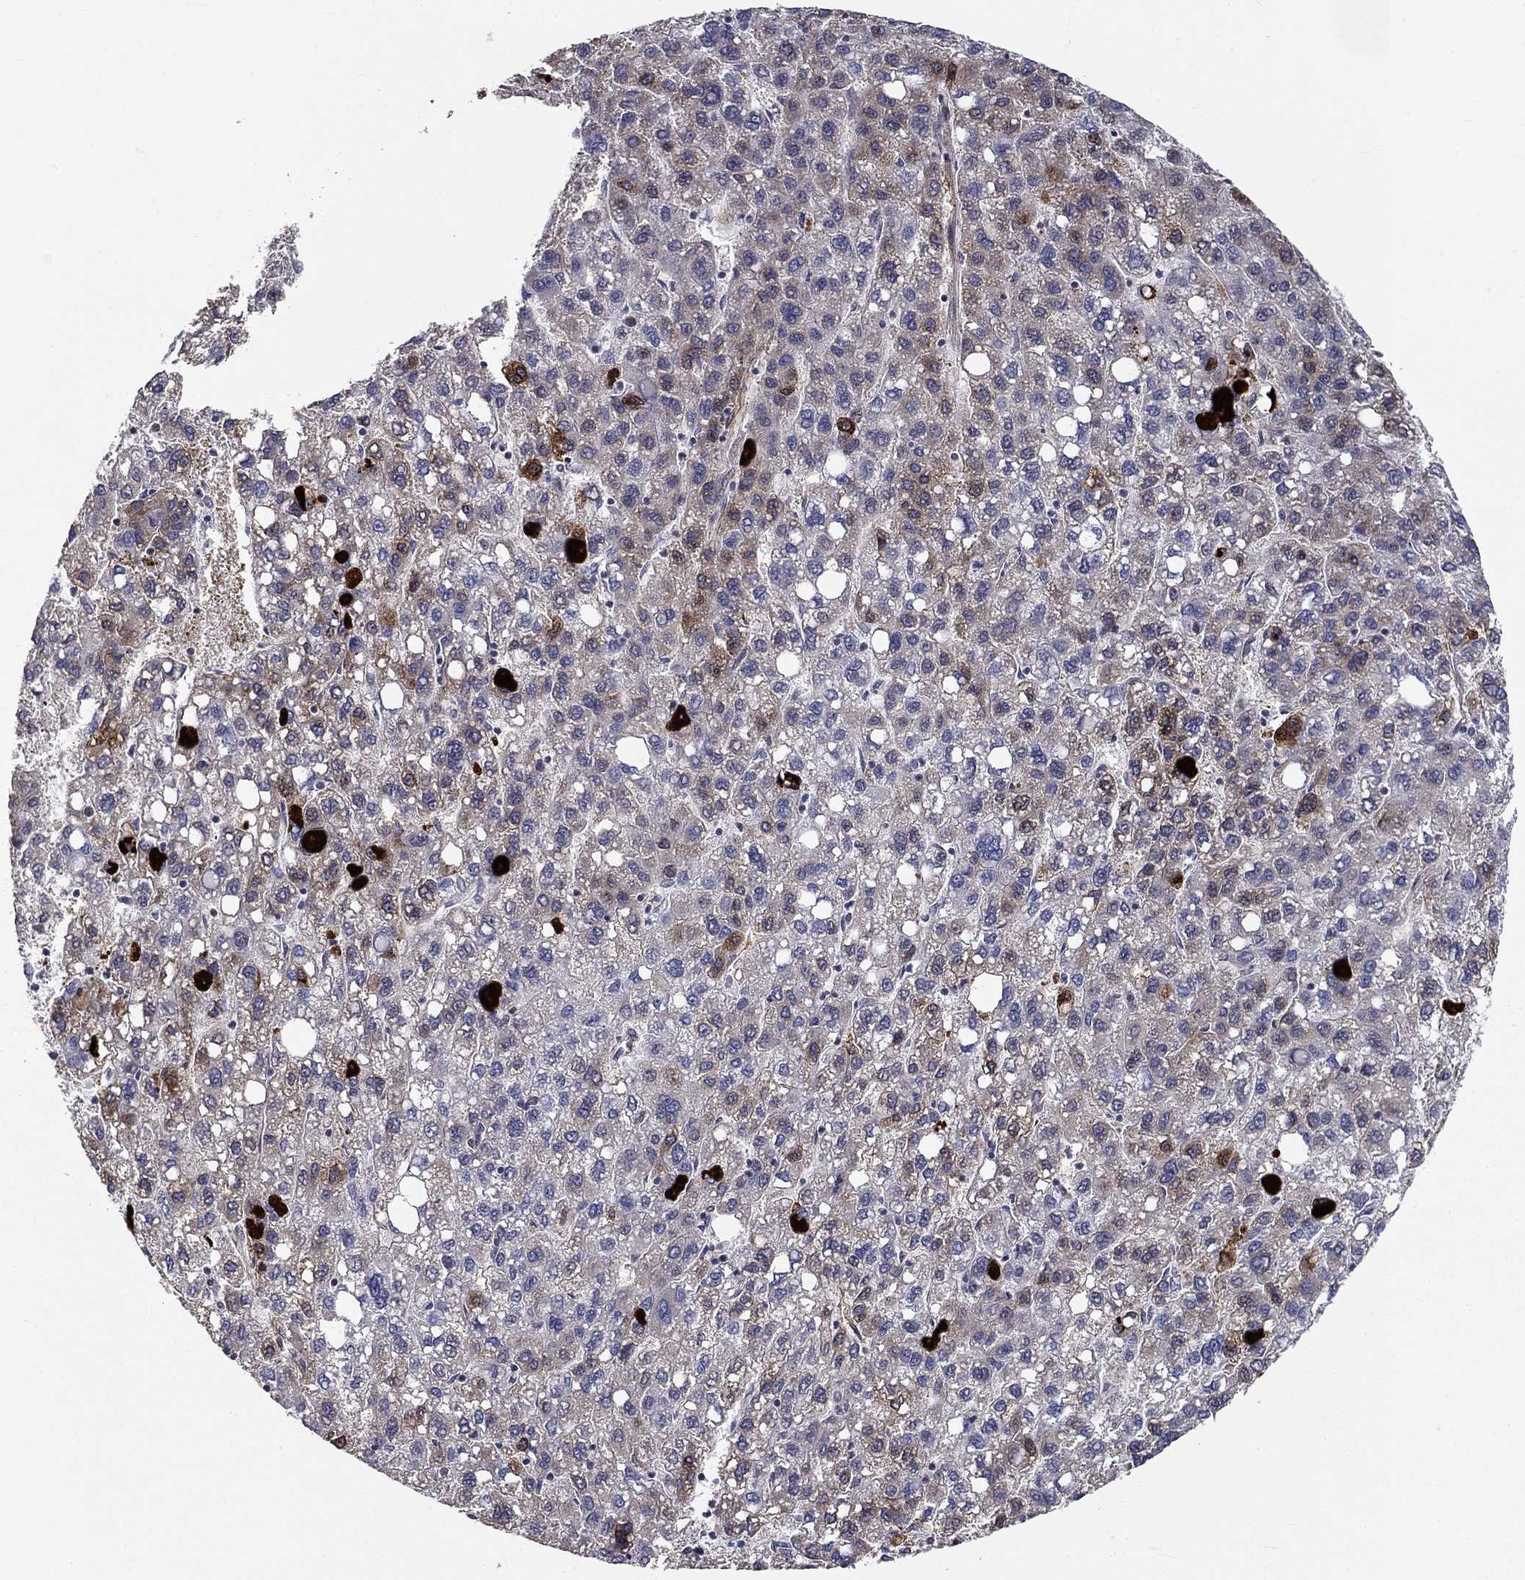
{"staining": {"intensity": "negative", "quantity": "none", "location": "none"}, "tissue": "liver cancer", "cell_type": "Tumor cells", "image_type": "cancer", "snomed": [{"axis": "morphology", "description": "Carcinoma, Hepatocellular, NOS"}, {"axis": "topography", "description": "Liver"}], "caption": "This is an IHC micrograph of liver cancer. There is no staining in tumor cells.", "gene": "SYNC", "patient": {"sex": "female", "age": 82}}